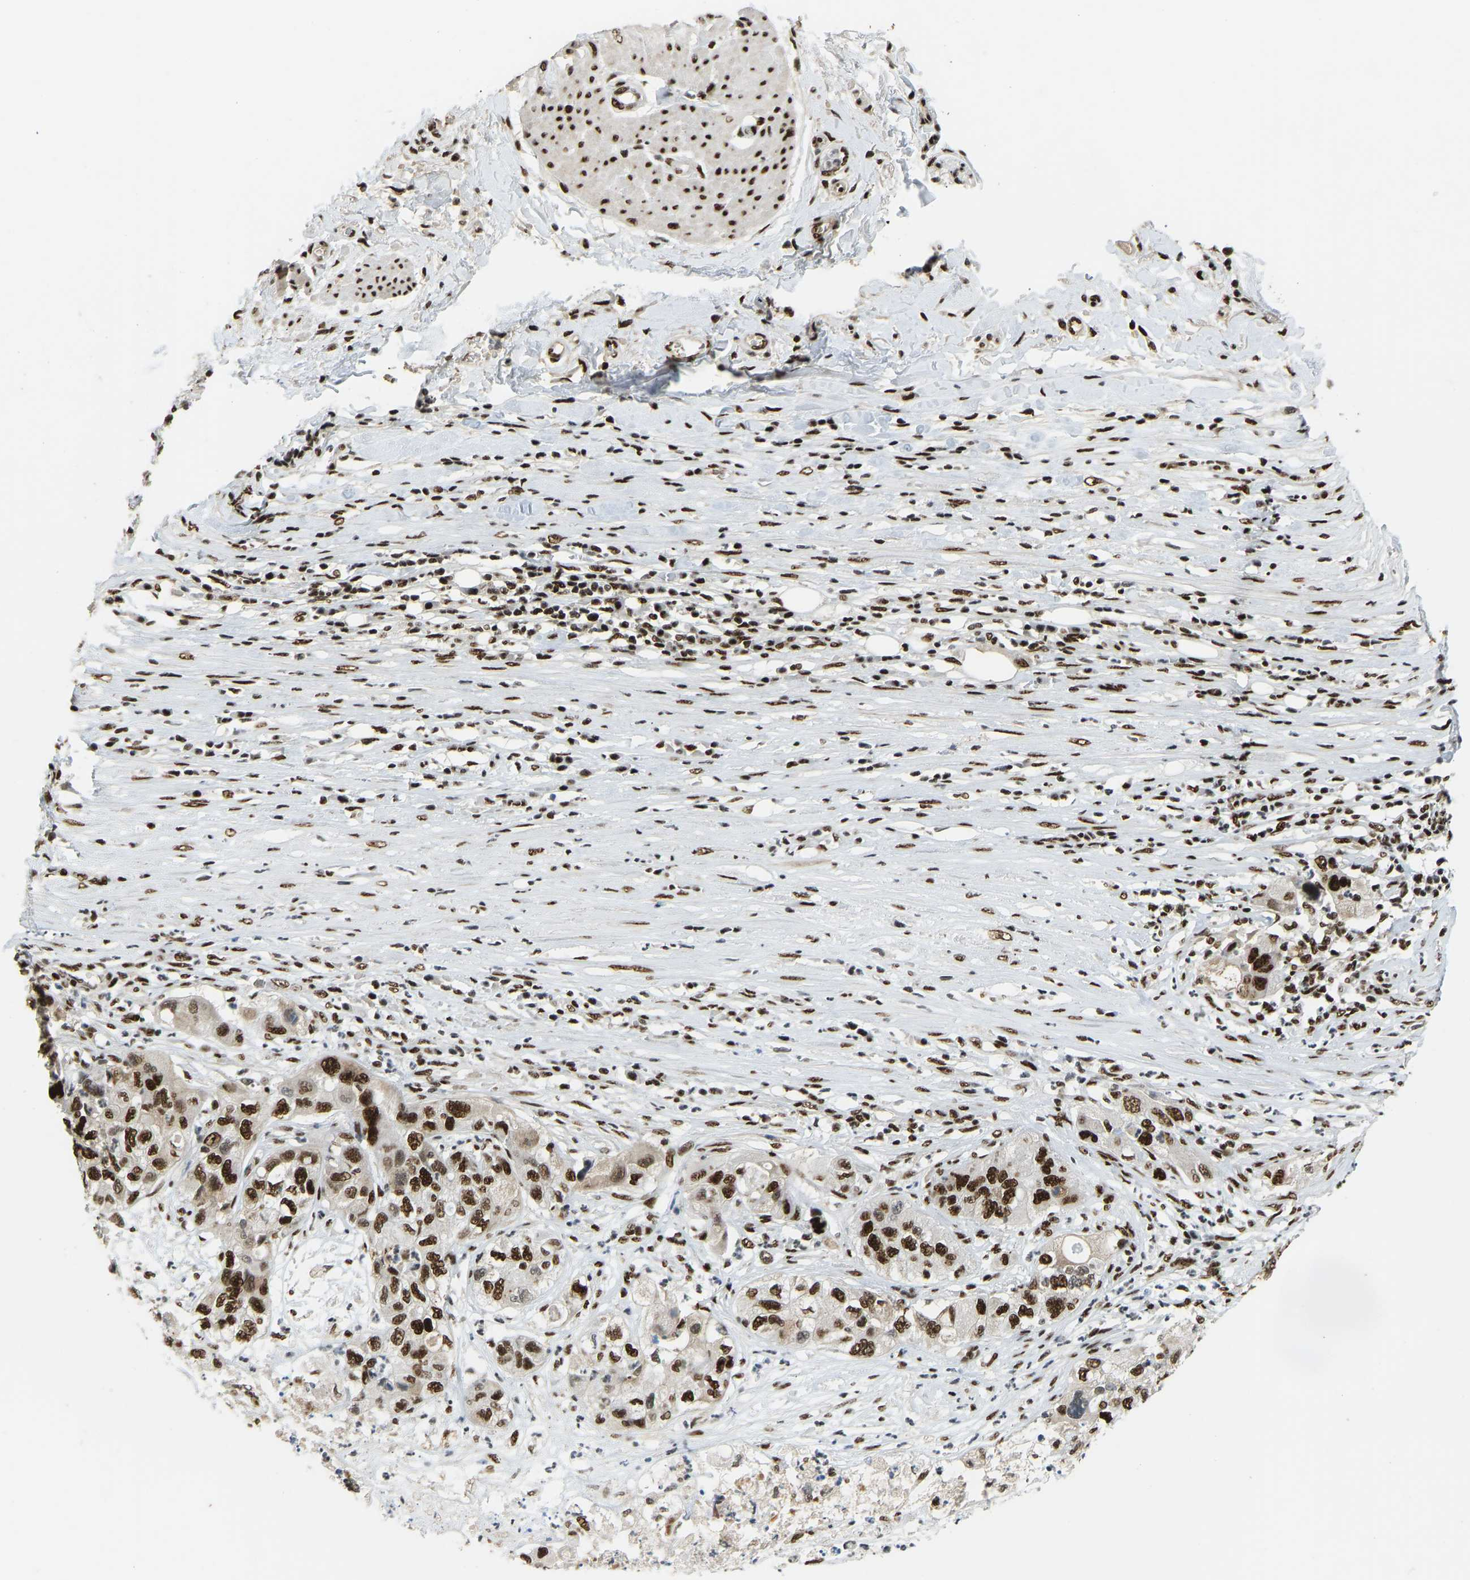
{"staining": {"intensity": "strong", "quantity": ">75%", "location": "nuclear"}, "tissue": "pancreatic cancer", "cell_type": "Tumor cells", "image_type": "cancer", "snomed": [{"axis": "morphology", "description": "Adenocarcinoma, NOS"}, {"axis": "topography", "description": "Pancreas"}], "caption": "An image of pancreatic cancer stained for a protein demonstrates strong nuclear brown staining in tumor cells. (brown staining indicates protein expression, while blue staining denotes nuclei).", "gene": "FOXK1", "patient": {"sex": "female", "age": 78}}